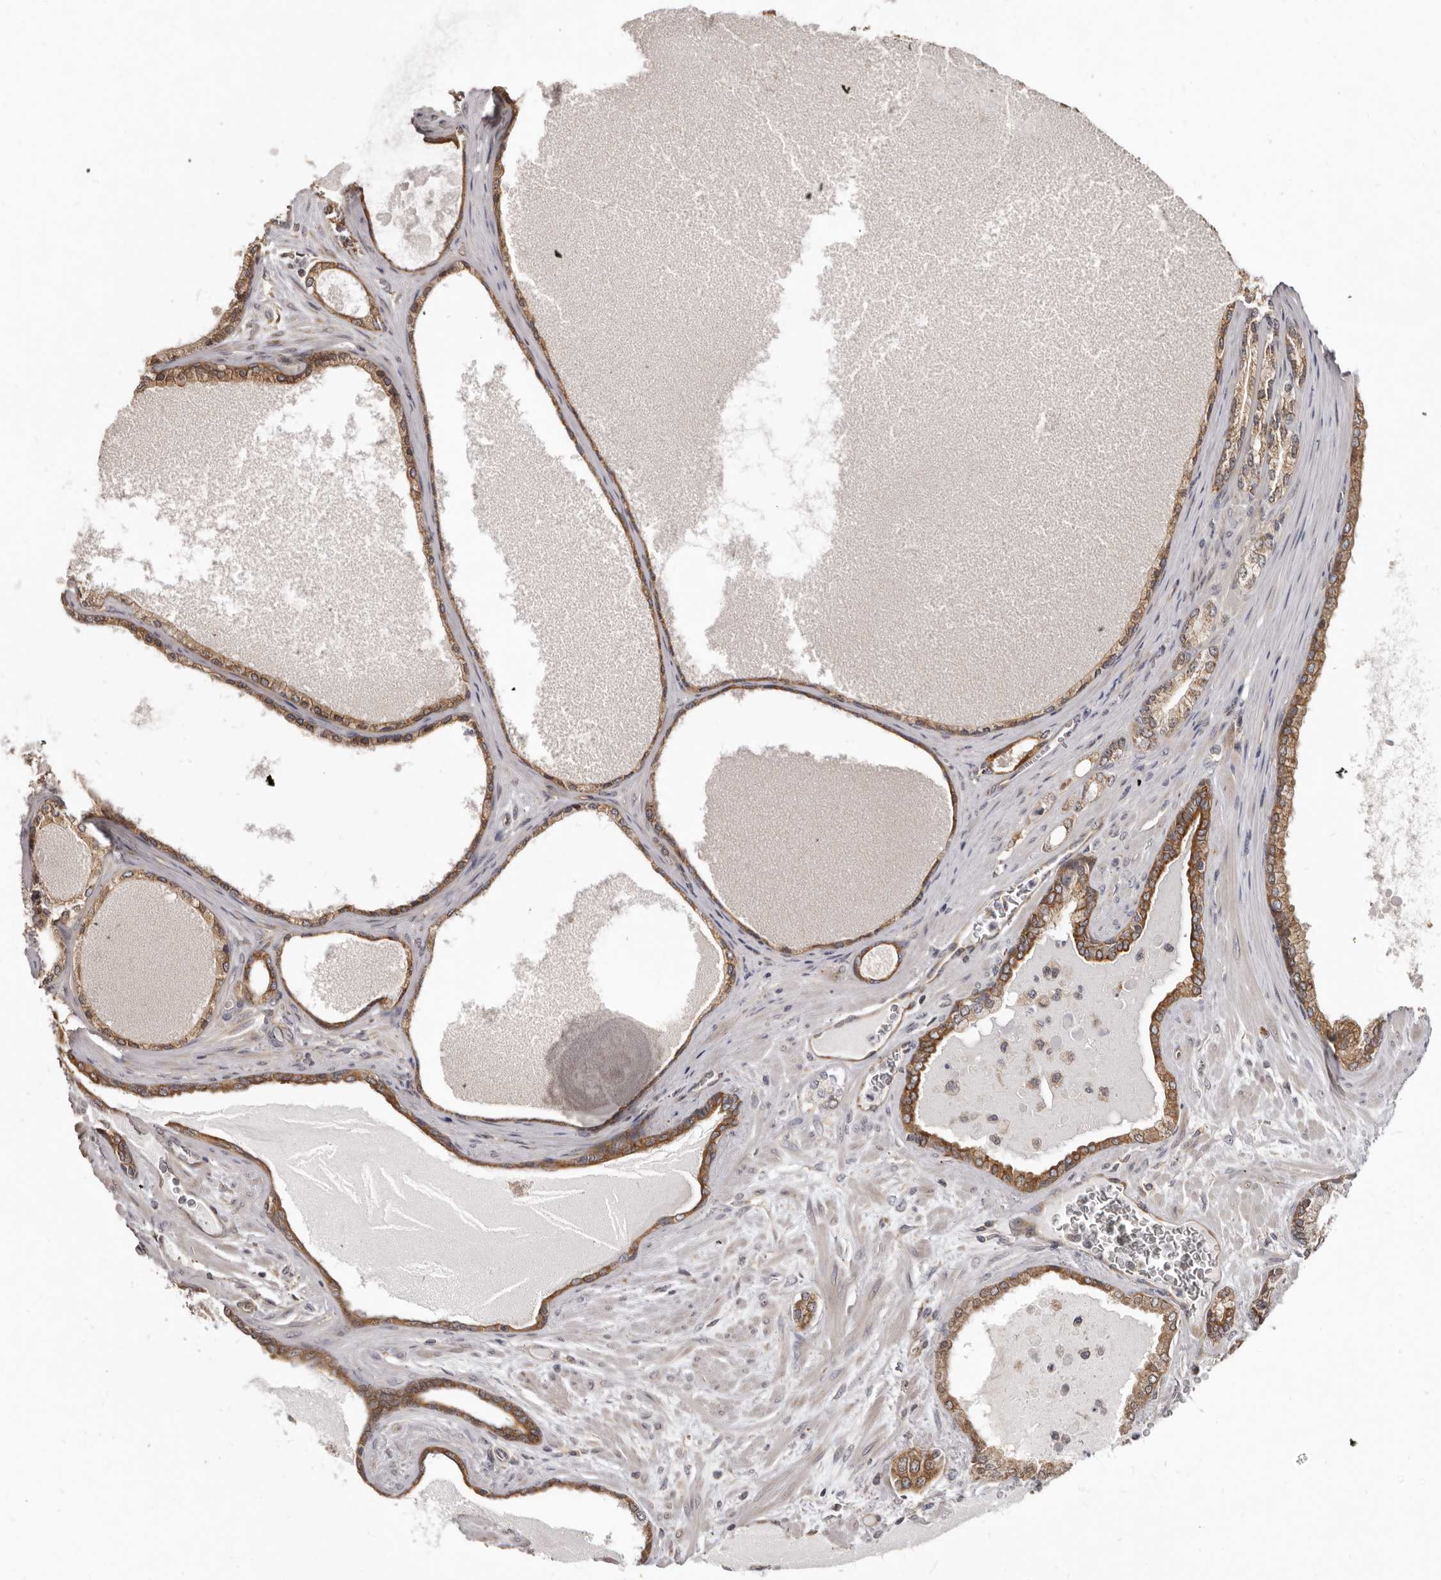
{"staining": {"intensity": "moderate", "quantity": ">75%", "location": "cytoplasmic/membranous"}, "tissue": "prostate cancer", "cell_type": "Tumor cells", "image_type": "cancer", "snomed": [{"axis": "morphology", "description": "Adenocarcinoma, Low grade"}, {"axis": "topography", "description": "Prostate"}], "caption": "Prostate cancer tissue displays moderate cytoplasmic/membranous staining in approximately >75% of tumor cells, visualized by immunohistochemistry.", "gene": "BAD", "patient": {"sex": "male", "age": 70}}